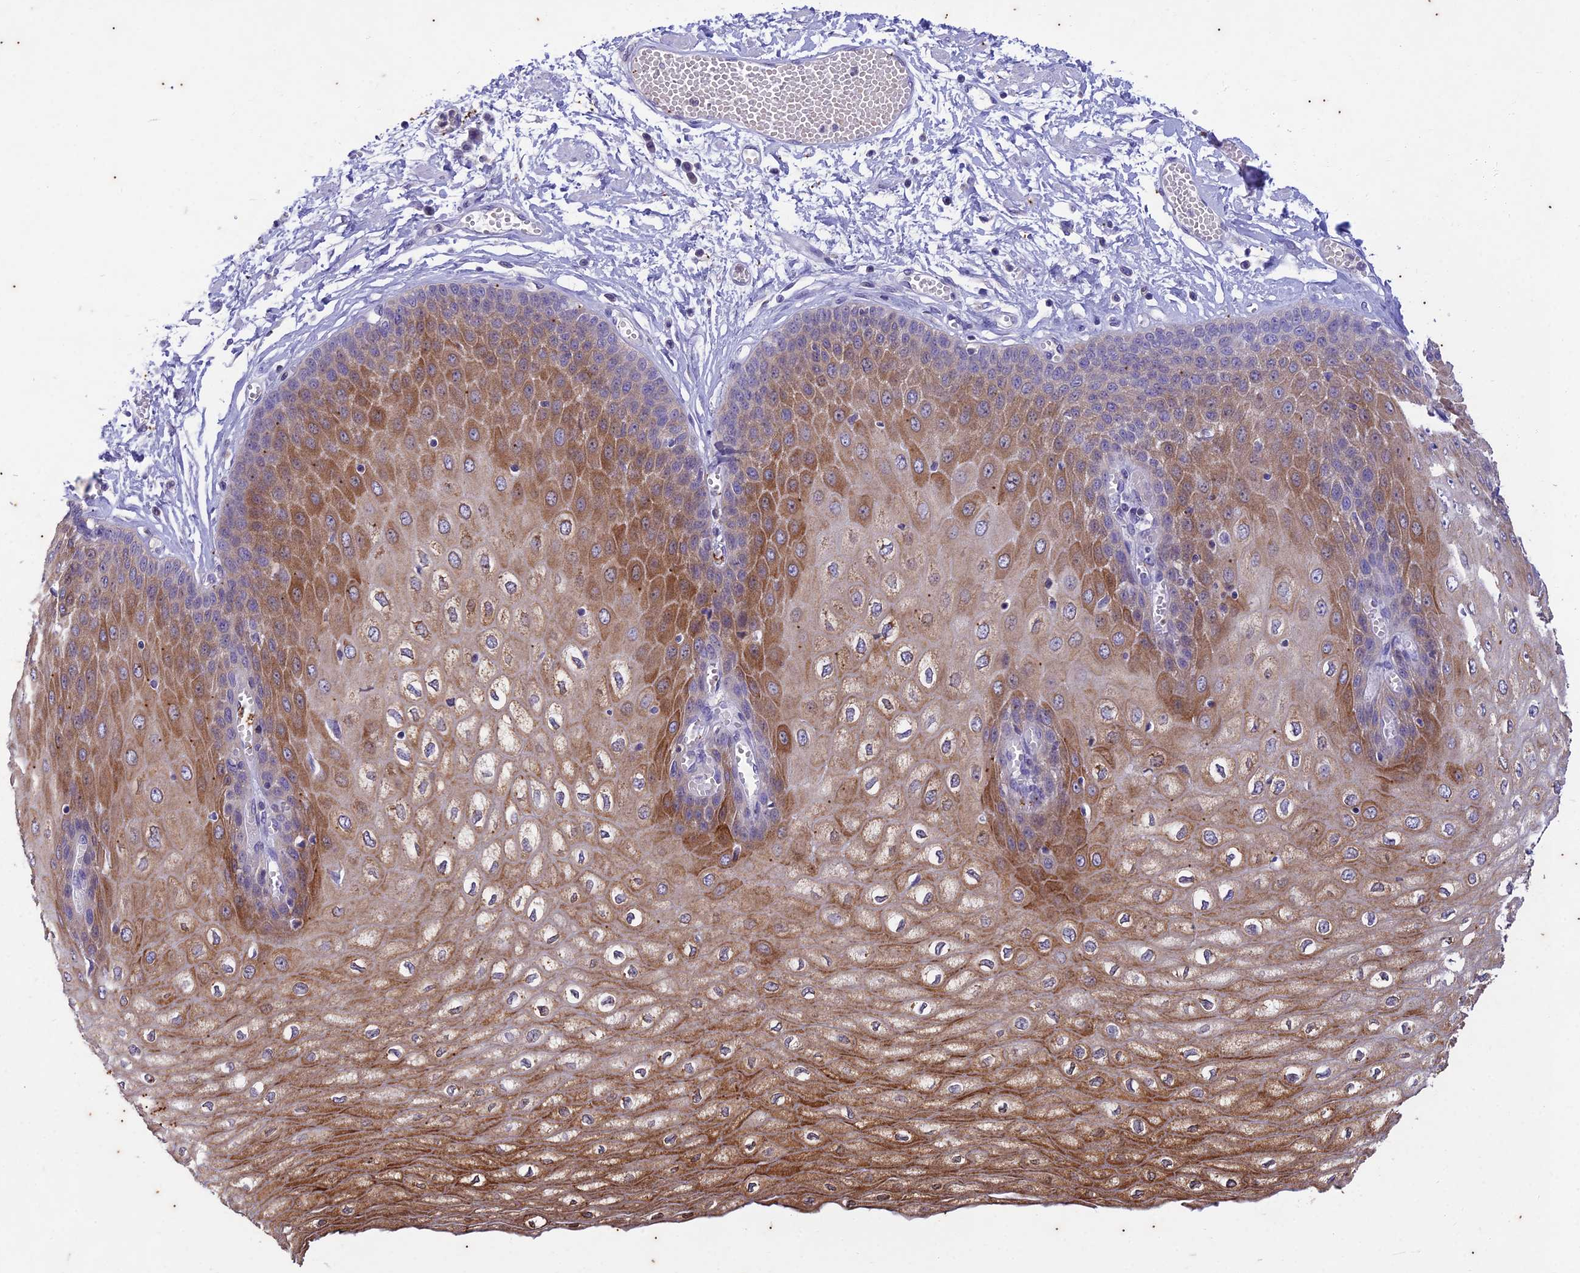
{"staining": {"intensity": "strong", "quantity": "25%-75%", "location": "cytoplasmic/membranous"}, "tissue": "esophagus", "cell_type": "Squamous epithelial cells", "image_type": "normal", "snomed": [{"axis": "morphology", "description": "Normal tissue, NOS"}, {"axis": "topography", "description": "Esophagus"}], "caption": "The image displays immunohistochemical staining of benign esophagus. There is strong cytoplasmic/membranous staining is identified in about 25%-75% of squamous epithelial cells.", "gene": "TMEM40", "patient": {"sex": "male", "age": 60}}